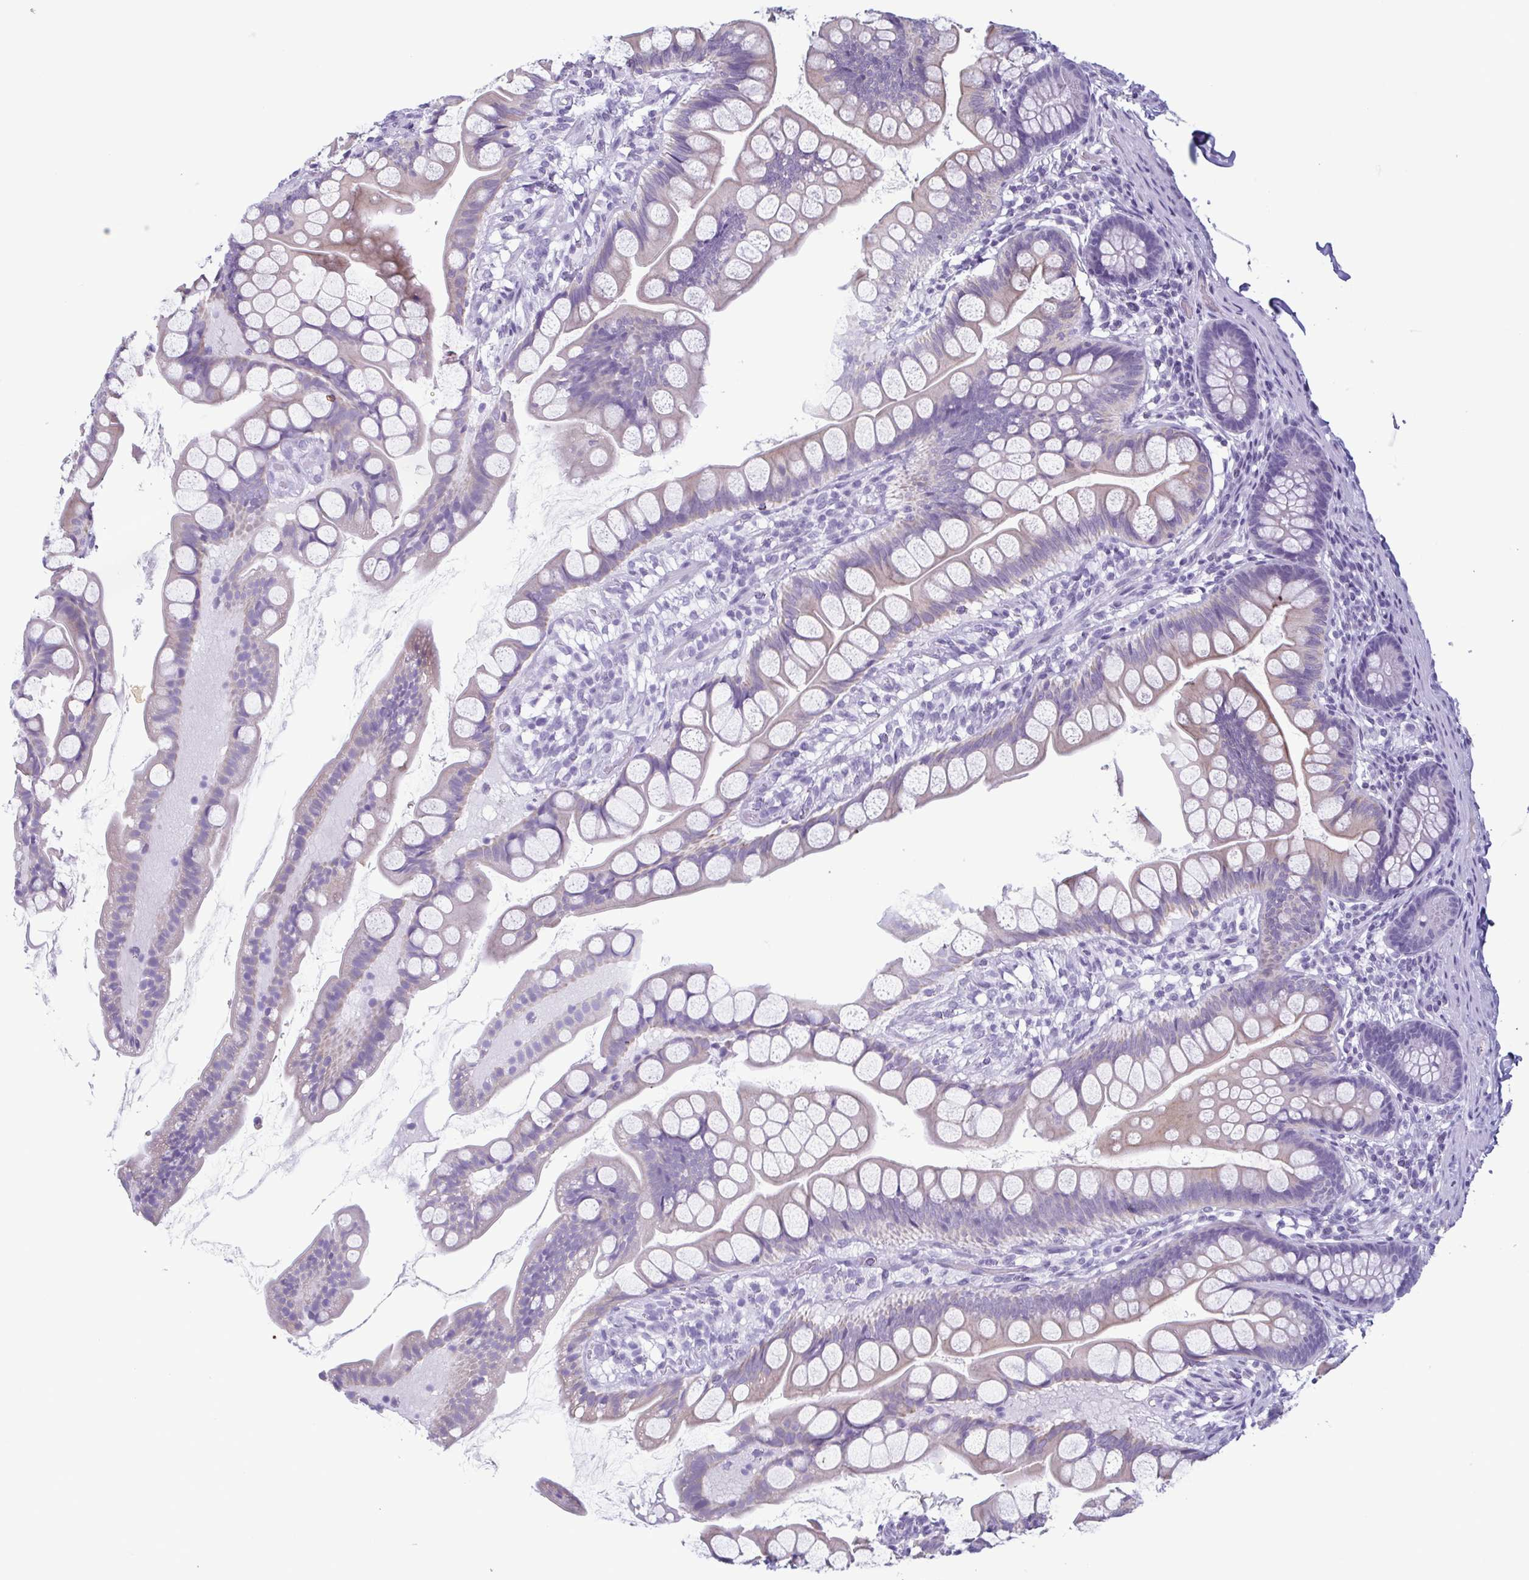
{"staining": {"intensity": "negative", "quantity": "none", "location": "none"}, "tissue": "small intestine", "cell_type": "Glandular cells", "image_type": "normal", "snomed": [{"axis": "morphology", "description": "Normal tissue, NOS"}, {"axis": "topography", "description": "Small intestine"}], "caption": "Unremarkable small intestine was stained to show a protein in brown. There is no significant positivity in glandular cells. The staining is performed using DAB (3,3'-diaminobenzidine) brown chromogen with nuclei counter-stained in using hematoxylin.", "gene": "KRT10", "patient": {"sex": "male", "age": 70}}